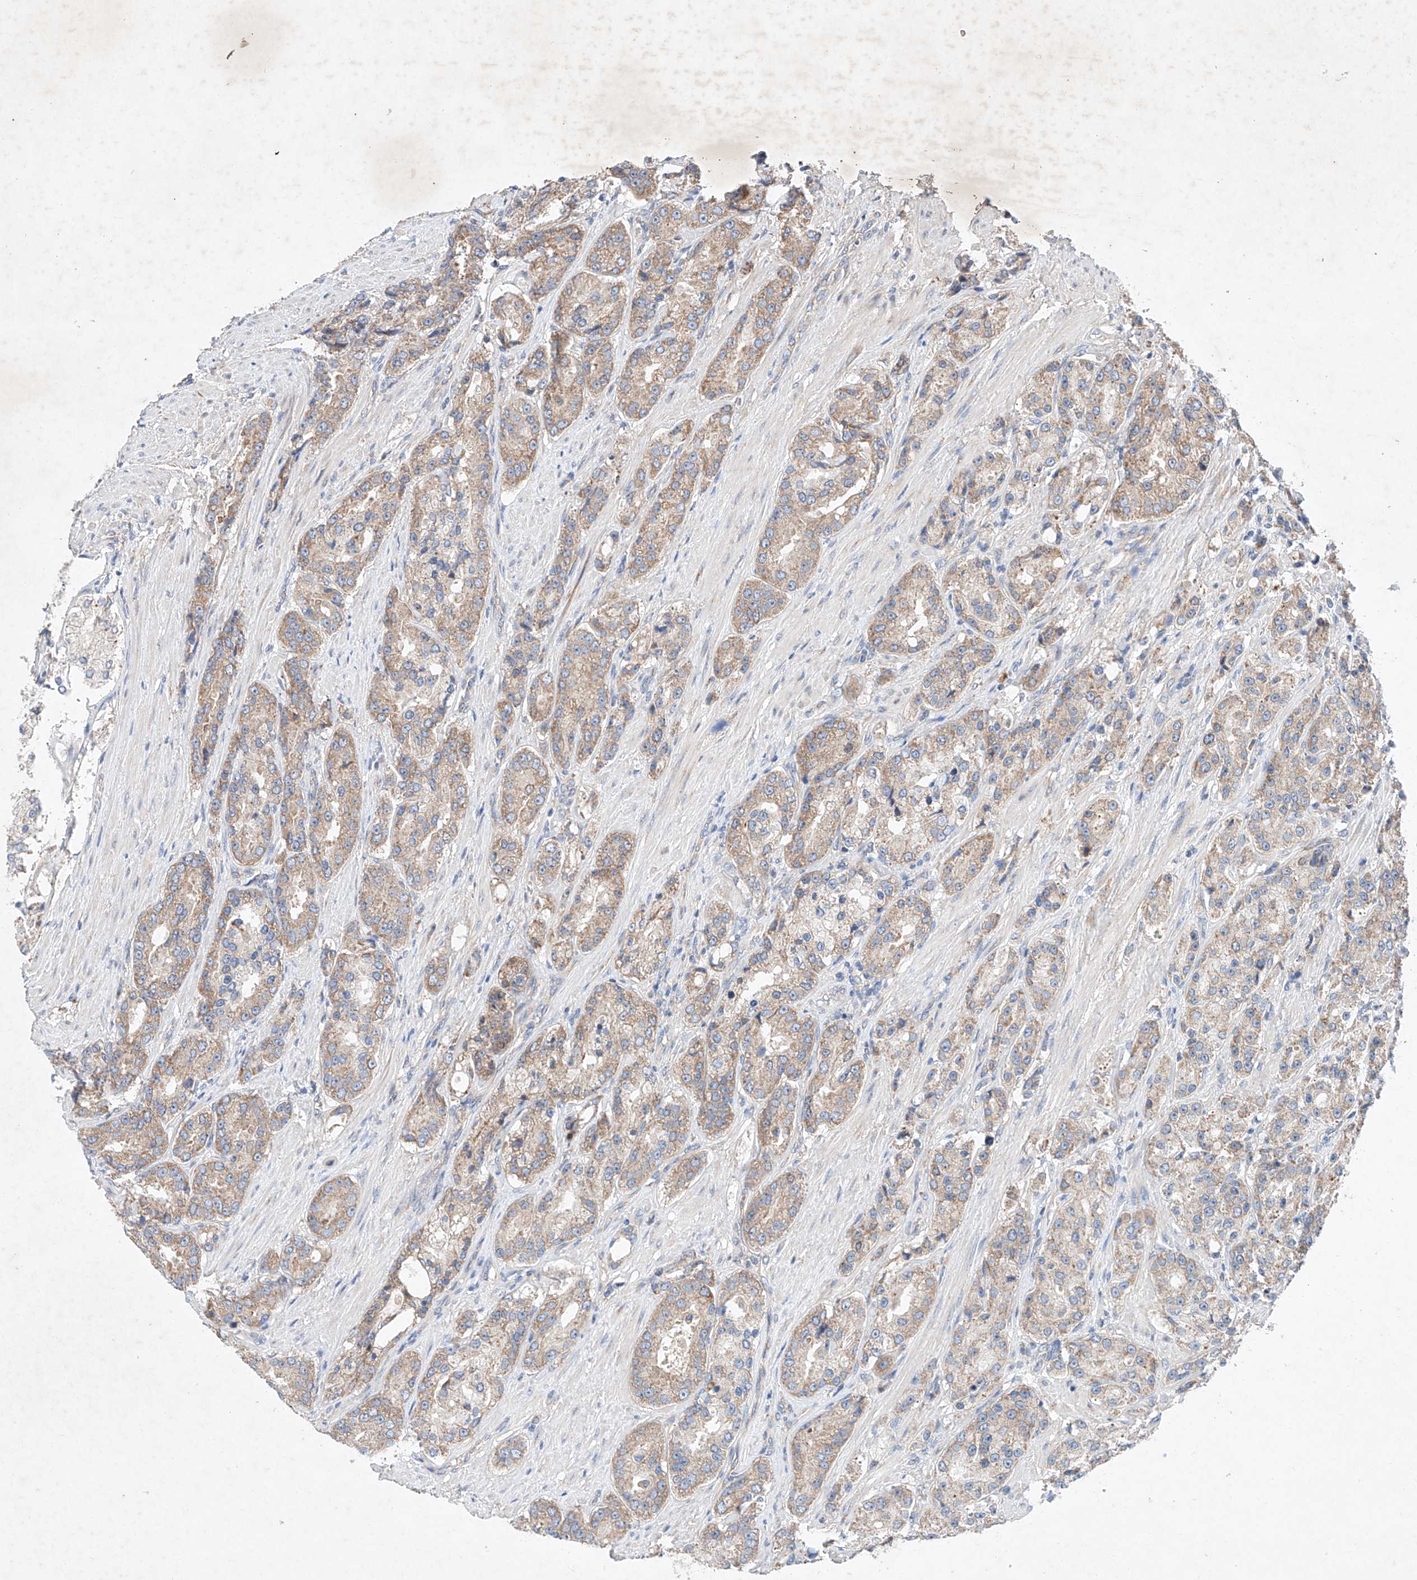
{"staining": {"intensity": "weak", "quantity": "25%-75%", "location": "cytoplasmic/membranous"}, "tissue": "prostate cancer", "cell_type": "Tumor cells", "image_type": "cancer", "snomed": [{"axis": "morphology", "description": "Adenocarcinoma, High grade"}, {"axis": "topography", "description": "Prostate"}], "caption": "Protein staining of prostate high-grade adenocarcinoma tissue reveals weak cytoplasmic/membranous positivity in about 25%-75% of tumor cells.", "gene": "FASTK", "patient": {"sex": "male", "age": 60}}